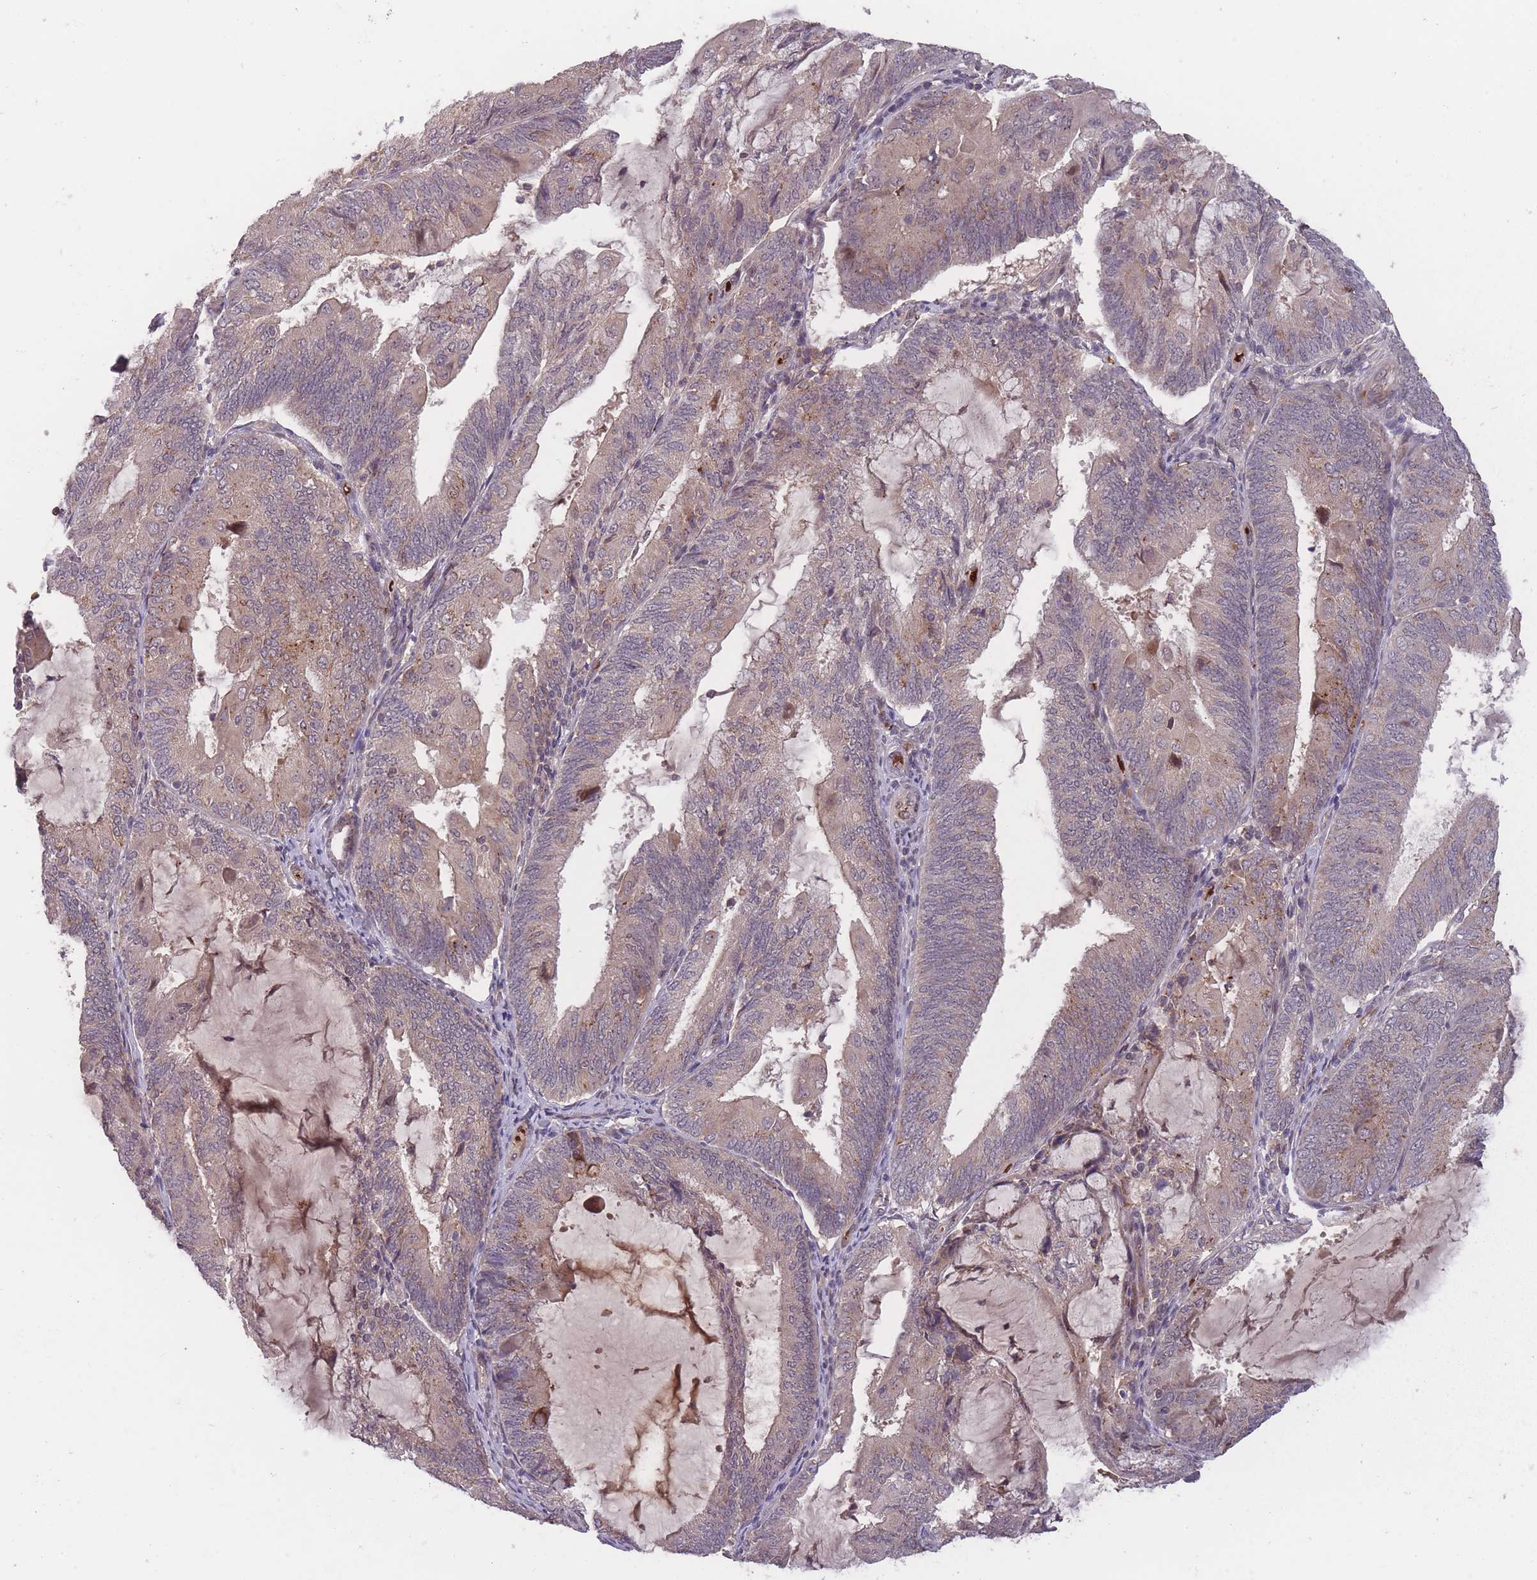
{"staining": {"intensity": "moderate", "quantity": "<25%", "location": "cytoplasmic/membranous"}, "tissue": "endometrial cancer", "cell_type": "Tumor cells", "image_type": "cancer", "snomed": [{"axis": "morphology", "description": "Adenocarcinoma, NOS"}, {"axis": "topography", "description": "Endometrium"}], "caption": "High-magnification brightfield microscopy of endometrial cancer (adenocarcinoma) stained with DAB (3,3'-diaminobenzidine) (brown) and counterstained with hematoxylin (blue). tumor cells exhibit moderate cytoplasmic/membranous staining is seen in about<25% of cells.", "gene": "SECTM1", "patient": {"sex": "female", "age": 81}}